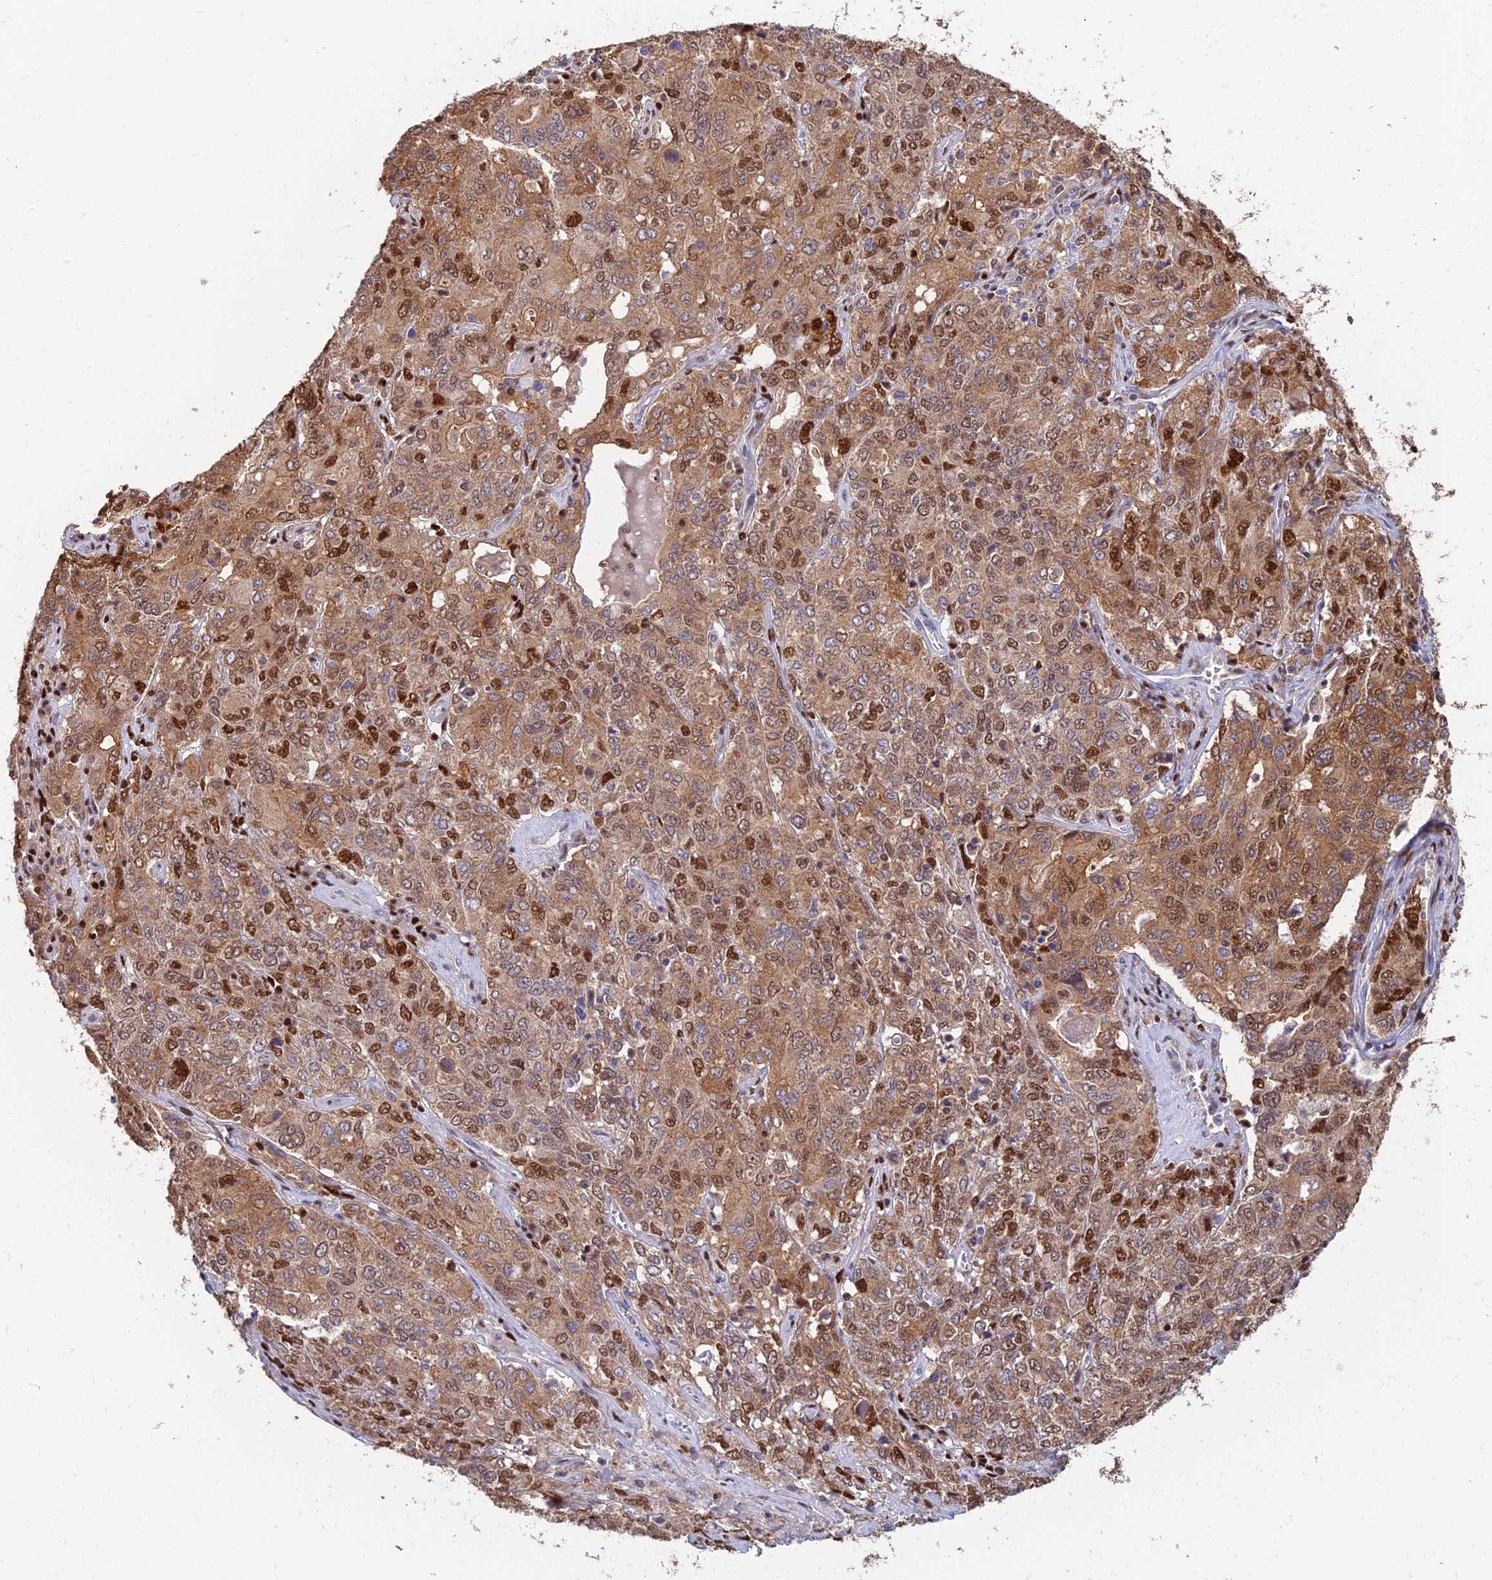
{"staining": {"intensity": "strong", "quantity": ">75%", "location": "cytoplasmic/membranous,nuclear"}, "tissue": "ovarian cancer", "cell_type": "Tumor cells", "image_type": "cancer", "snomed": [{"axis": "morphology", "description": "Carcinoma, endometroid"}, {"axis": "topography", "description": "Ovary"}], "caption": "IHC of human ovarian cancer displays high levels of strong cytoplasmic/membranous and nuclear staining in approximately >75% of tumor cells.", "gene": "DNPEP", "patient": {"sex": "female", "age": 62}}